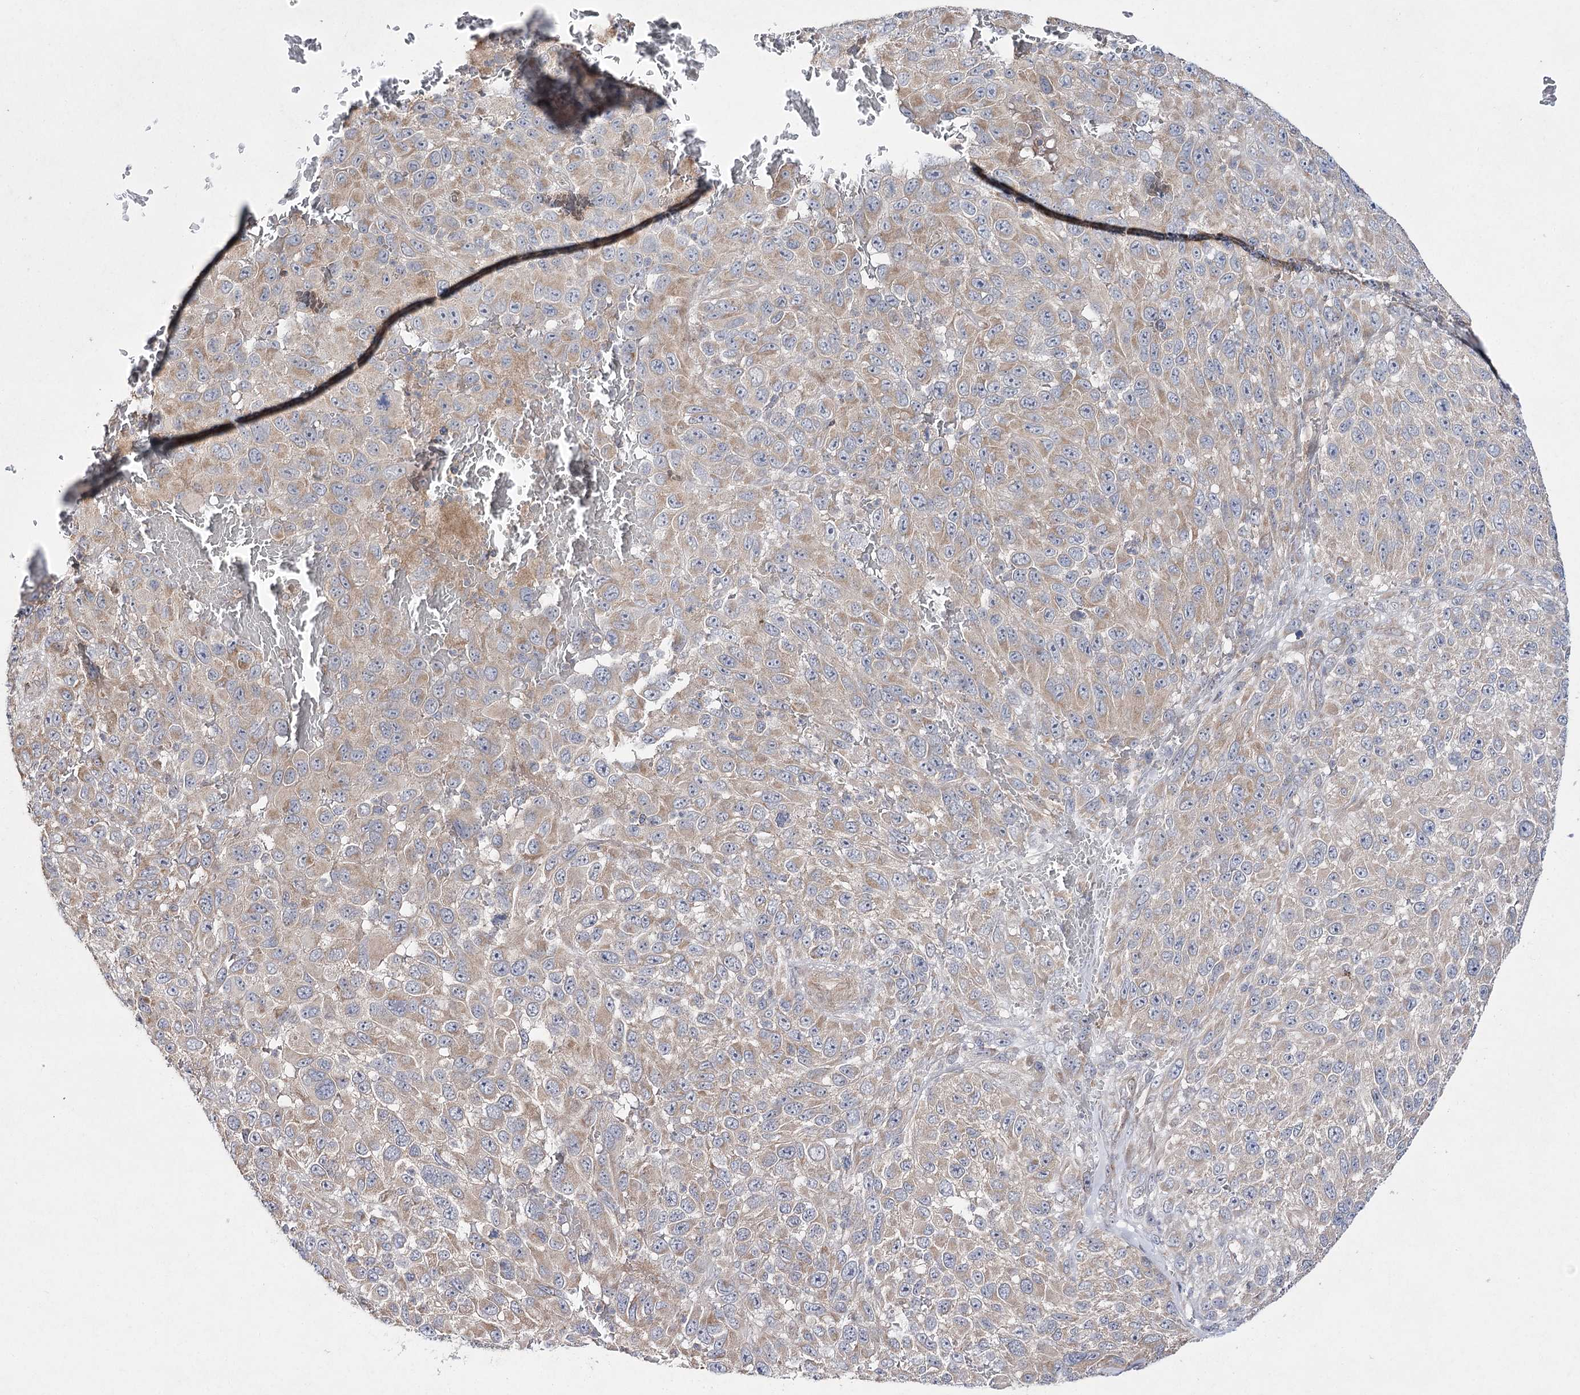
{"staining": {"intensity": "weak", "quantity": ">75%", "location": "cytoplasmic/membranous"}, "tissue": "melanoma", "cell_type": "Tumor cells", "image_type": "cancer", "snomed": [{"axis": "morphology", "description": "Malignant melanoma, NOS"}, {"axis": "topography", "description": "Skin"}], "caption": "Human malignant melanoma stained with a protein marker reveals weak staining in tumor cells.", "gene": "FANCL", "patient": {"sex": "female", "age": 96}}